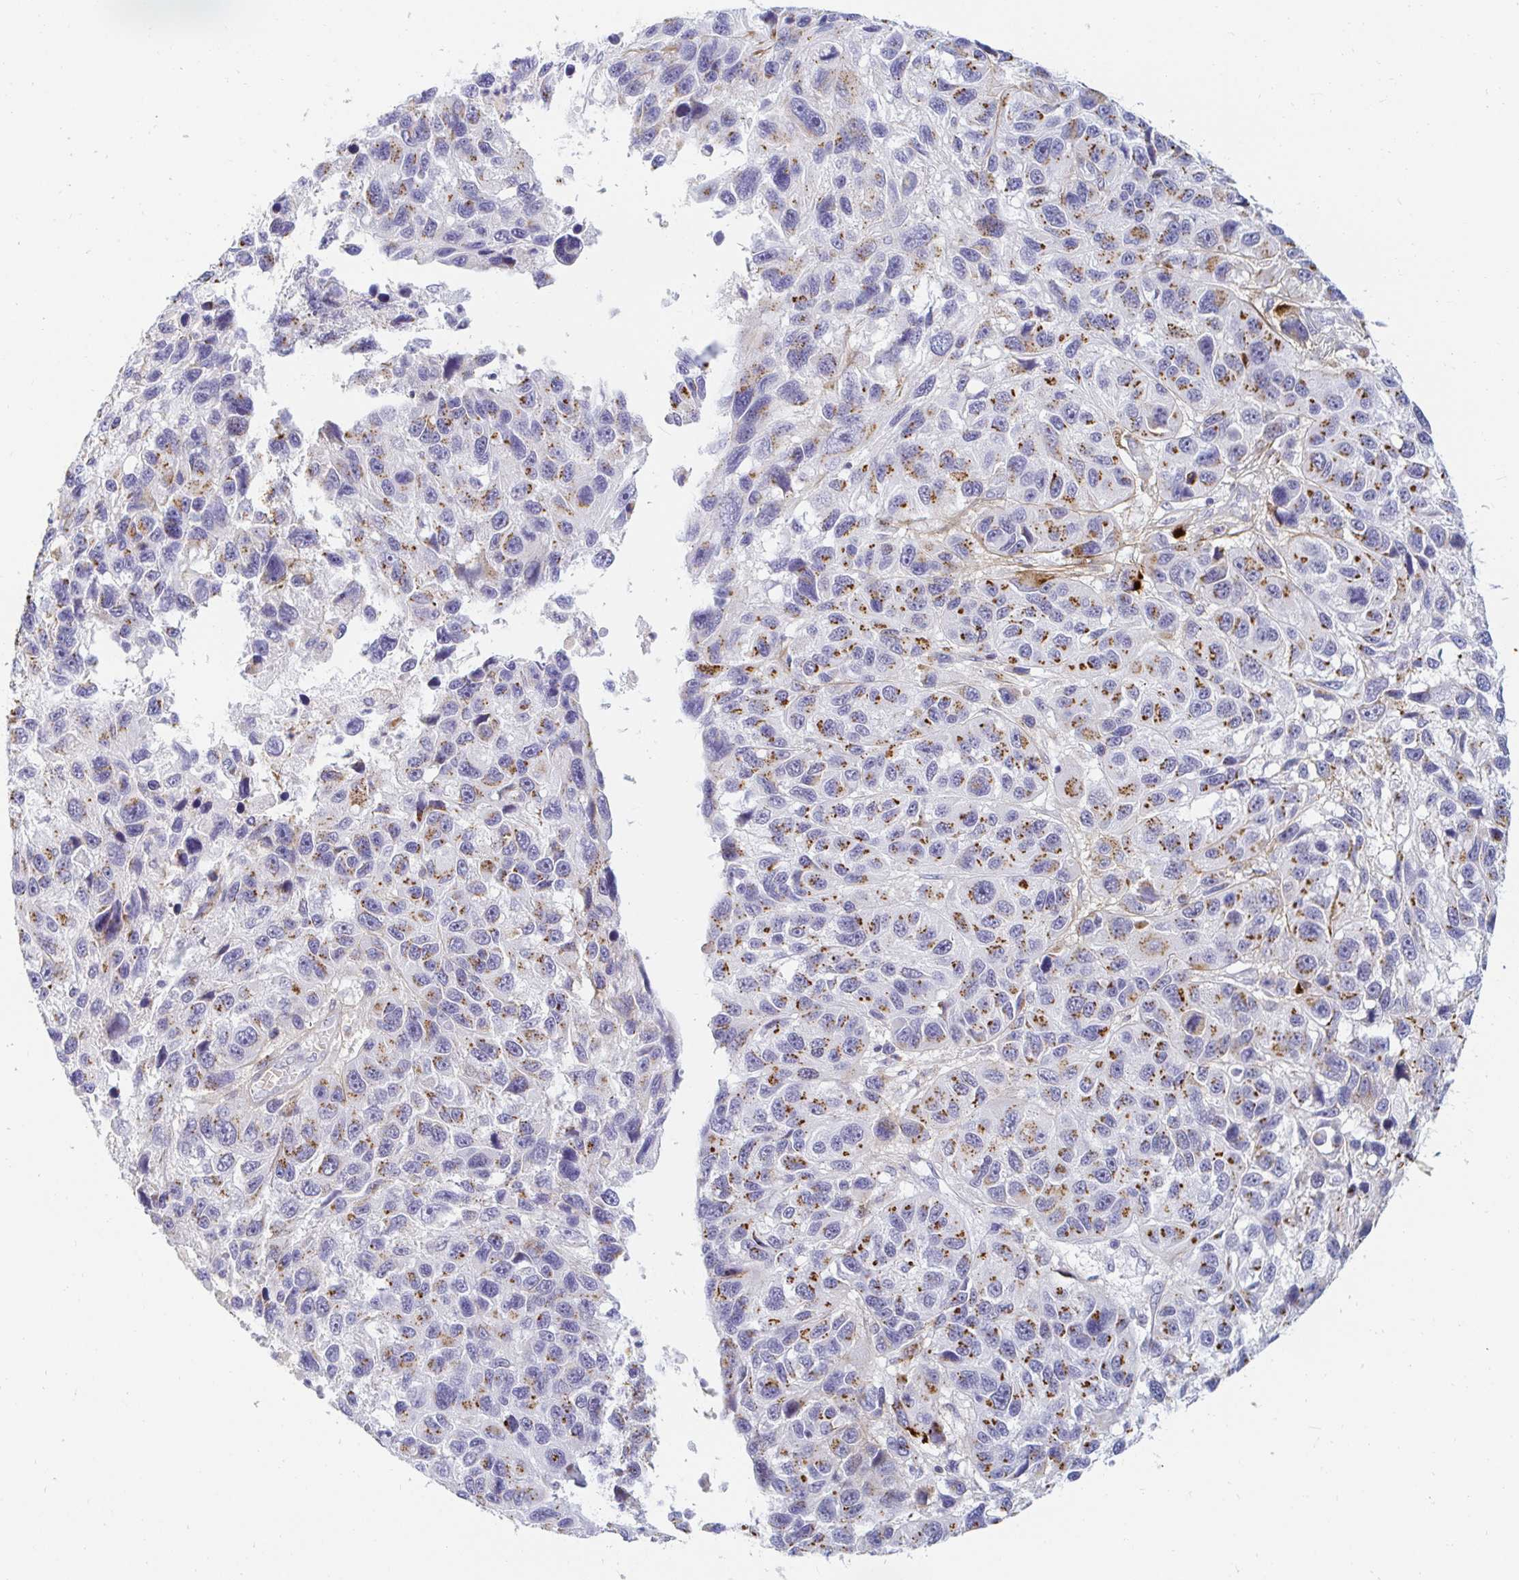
{"staining": {"intensity": "moderate", "quantity": "25%-75%", "location": "cytoplasmic/membranous"}, "tissue": "melanoma", "cell_type": "Tumor cells", "image_type": "cancer", "snomed": [{"axis": "morphology", "description": "Malignant melanoma, NOS"}, {"axis": "topography", "description": "Skin"}], "caption": "Protein expression analysis of melanoma displays moderate cytoplasmic/membranous staining in approximately 25%-75% of tumor cells.", "gene": "OR51D1", "patient": {"sex": "male", "age": 53}}